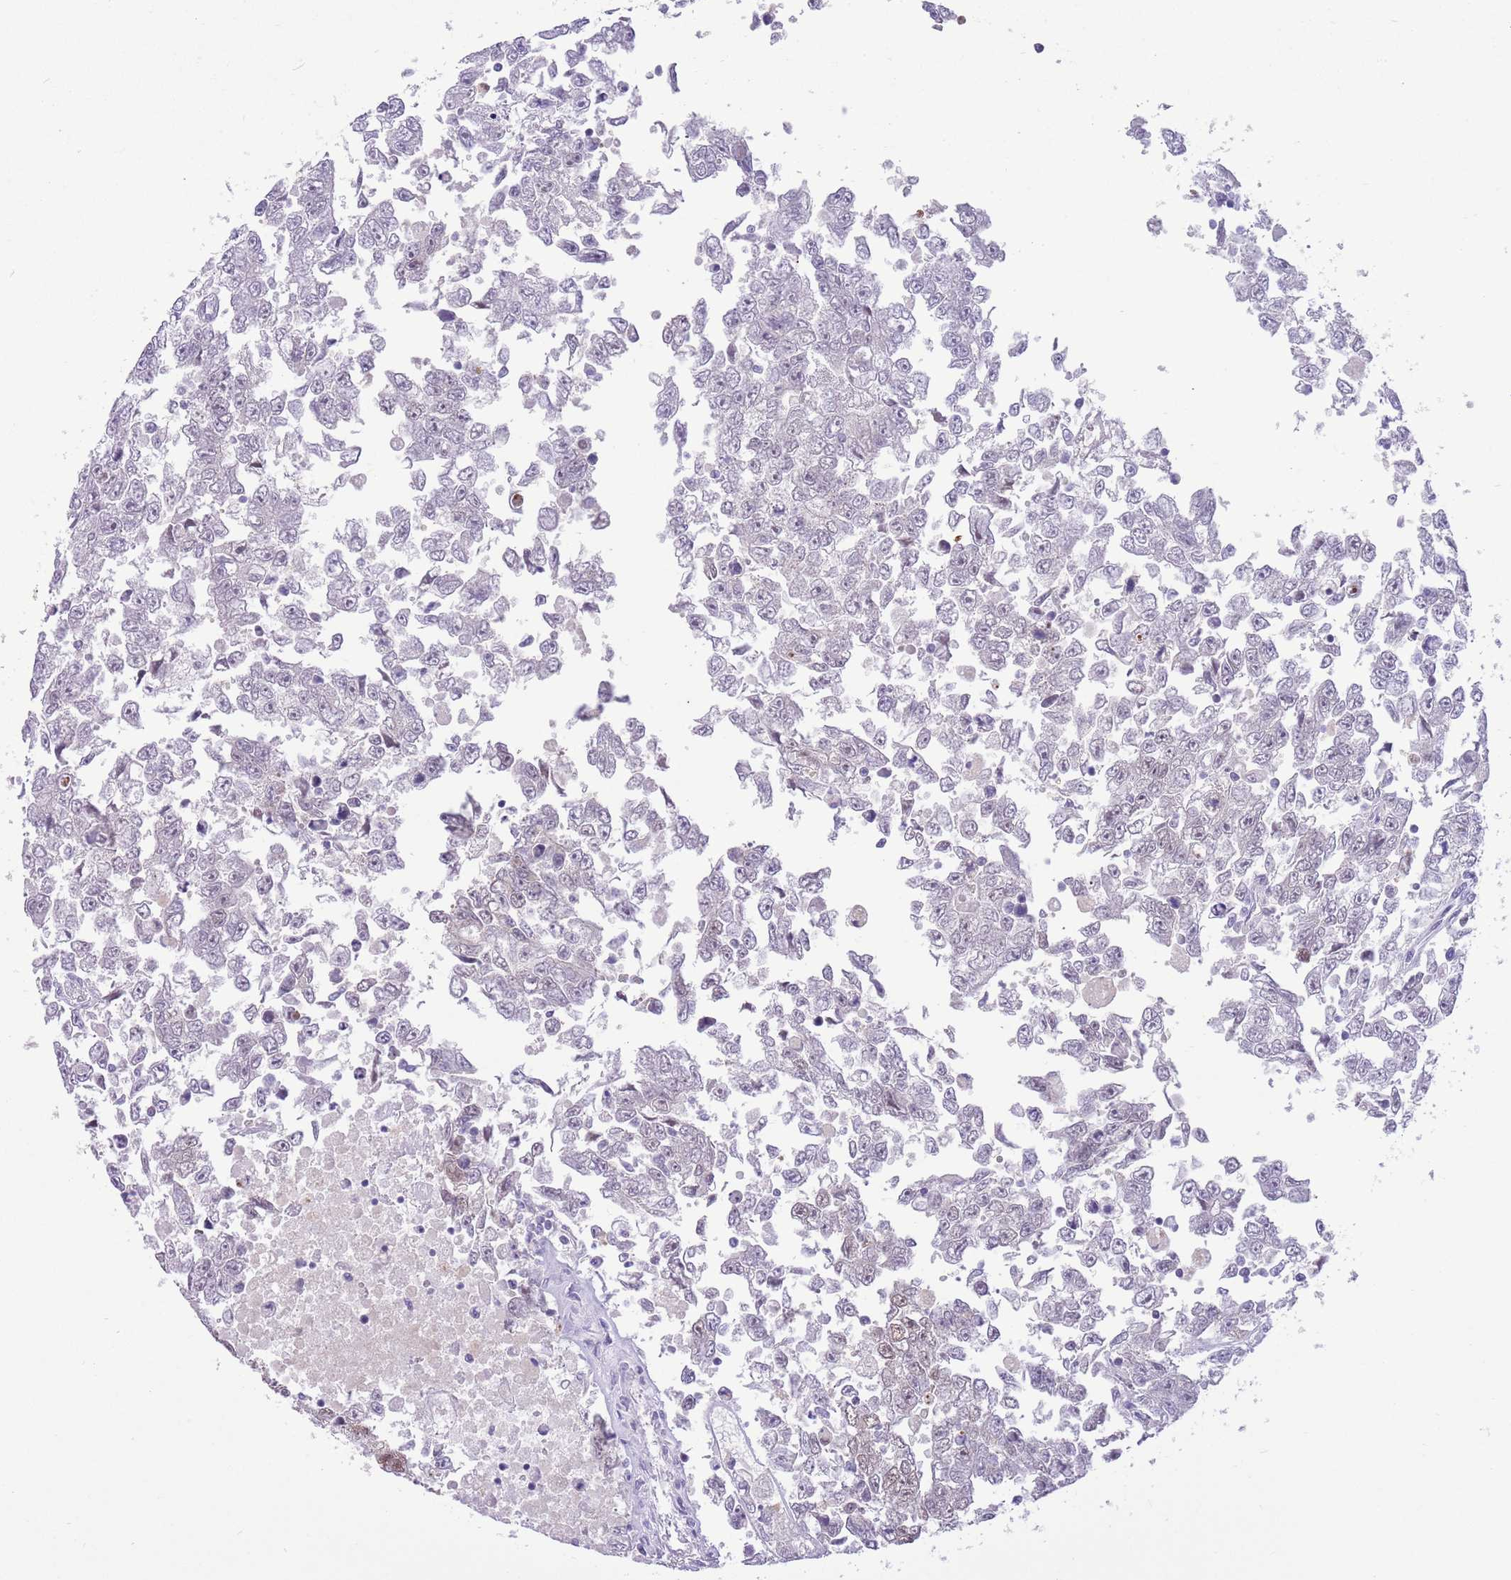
{"staining": {"intensity": "negative", "quantity": "none", "location": "none"}, "tissue": "testis cancer", "cell_type": "Tumor cells", "image_type": "cancer", "snomed": [{"axis": "morphology", "description": "Carcinoma, Embryonal, NOS"}, {"axis": "topography", "description": "Testis"}], "caption": "The IHC micrograph has no significant expression in tumor cells of testis cancer (embryonal carcinoma) tissue.", "gene": "TRIM32", "patient": {"sex": "male", "age": 25}}